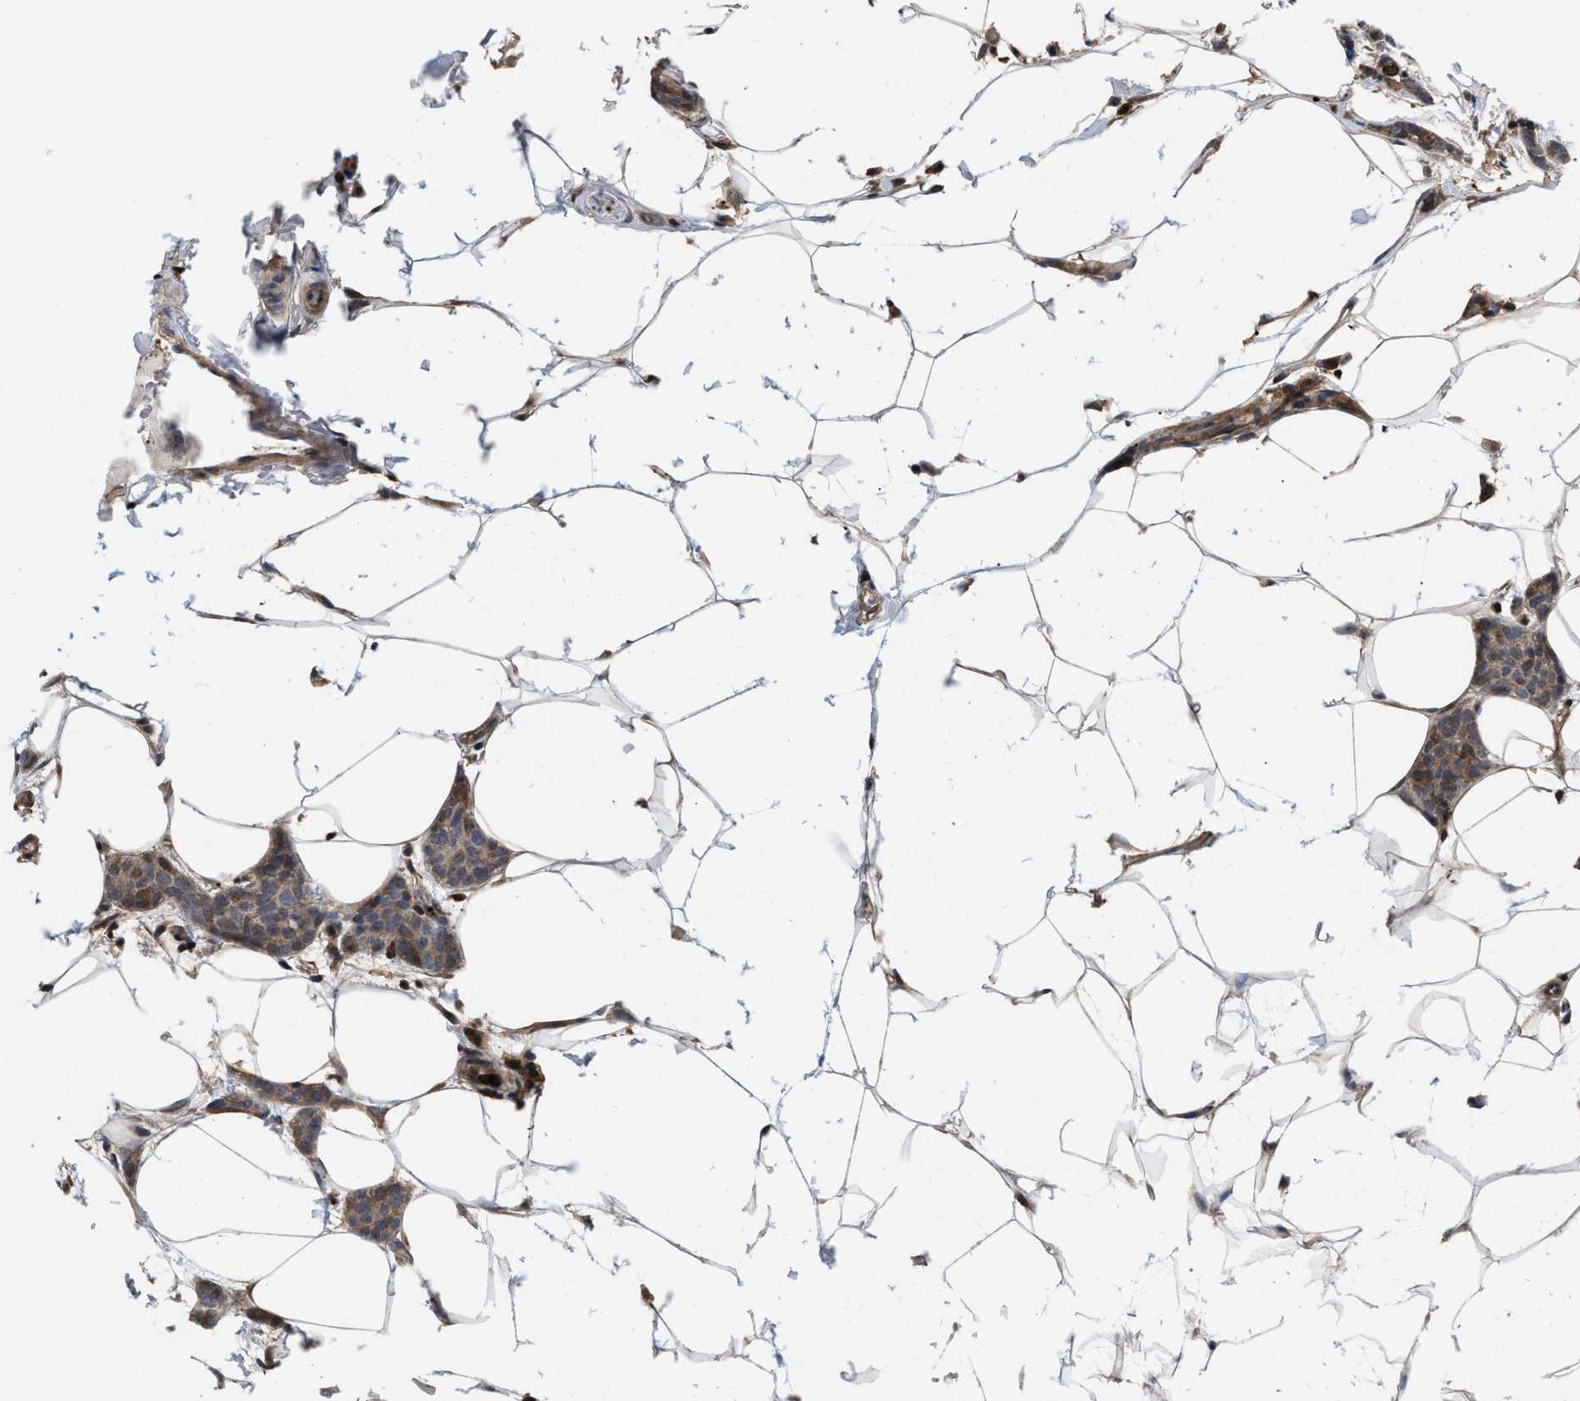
{"staining": {"intensity": "weak", "quantity": ">75%", "location": "cytoplasmic/membranous"}, "tissue": "breast cancer", "cell_type": "Tumor cells", "image_type": "cancer", "snomed": [{"axis": "morphology", "description": "Lobular carcinoma"}, {"axis": "topography", "description": "Skin"}, {"axis": "topography", "description": "Breast"}], "caption": "This histopathology image demonstrates immunohistochemistry staining of human breast cancer, with low weak cytoplasmic/membranous expression in approximately >75% of tumor cells.", "gene": "PTPRE", "patient": {"sex": "female", "age": 46}}